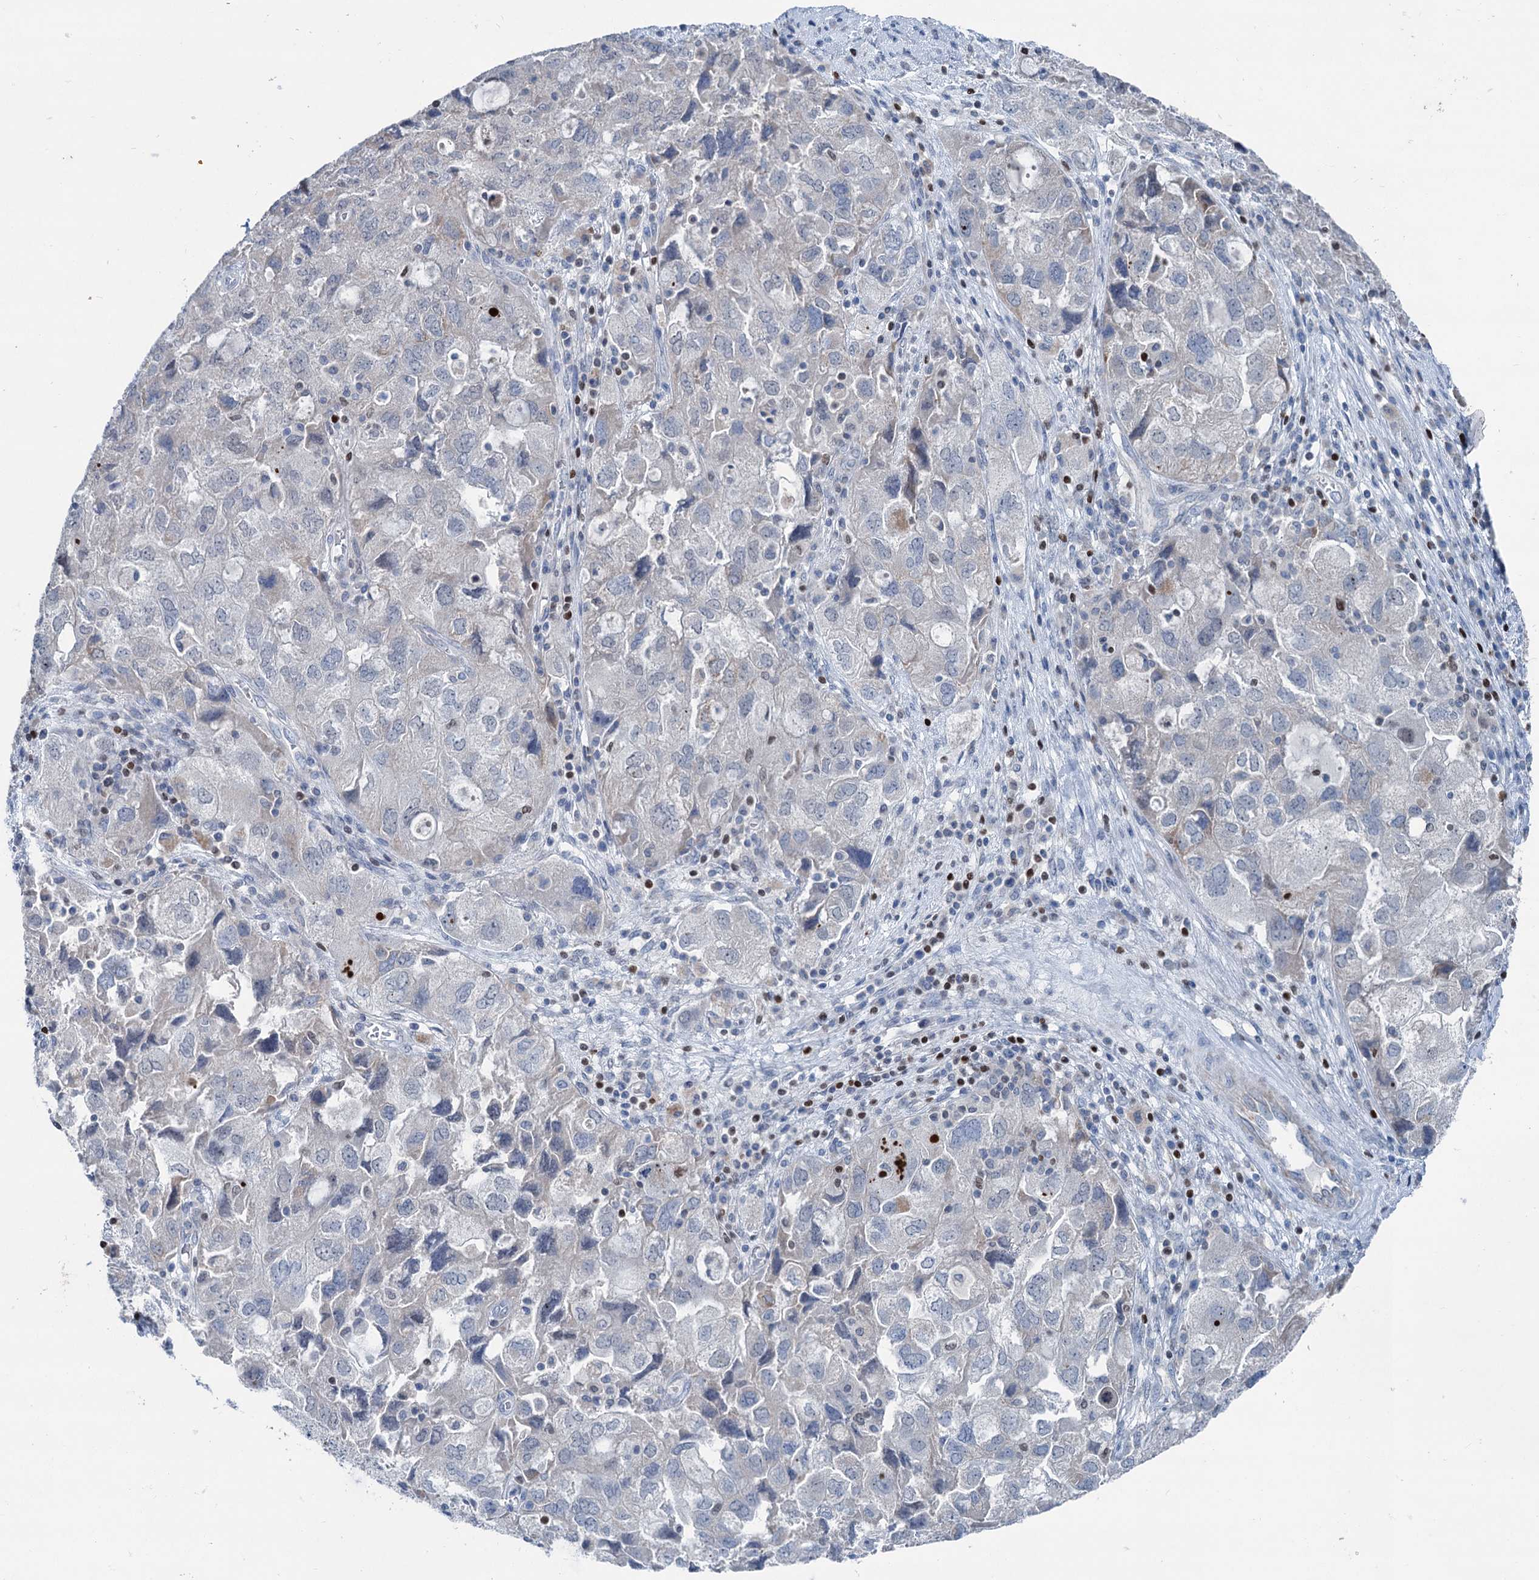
{"staining": {"intensity": "negative", "quantity": "none", "location": "none"}, "tissue": "ovarian cancer", "cell_type": "Tumor cells", "image_type": "cancer", "snomed": [{"axis": "morphology", "description": "Carcinoma, NOS"}, {"axis": "morphology", "description": "Cystadenocarcinoma, serous, NOS"}, {"axis": "topography", "description": "Ovary"}], "caption": "Immunohistochemistry (IHC) of ovarian carcinoma reveals no positivity in tumor cells. (DAB immunohistochemistry (IHC) with hematoxylin counter stain).", "gene": "ELP4", "patient": {"sex": "female", "age": 69}}